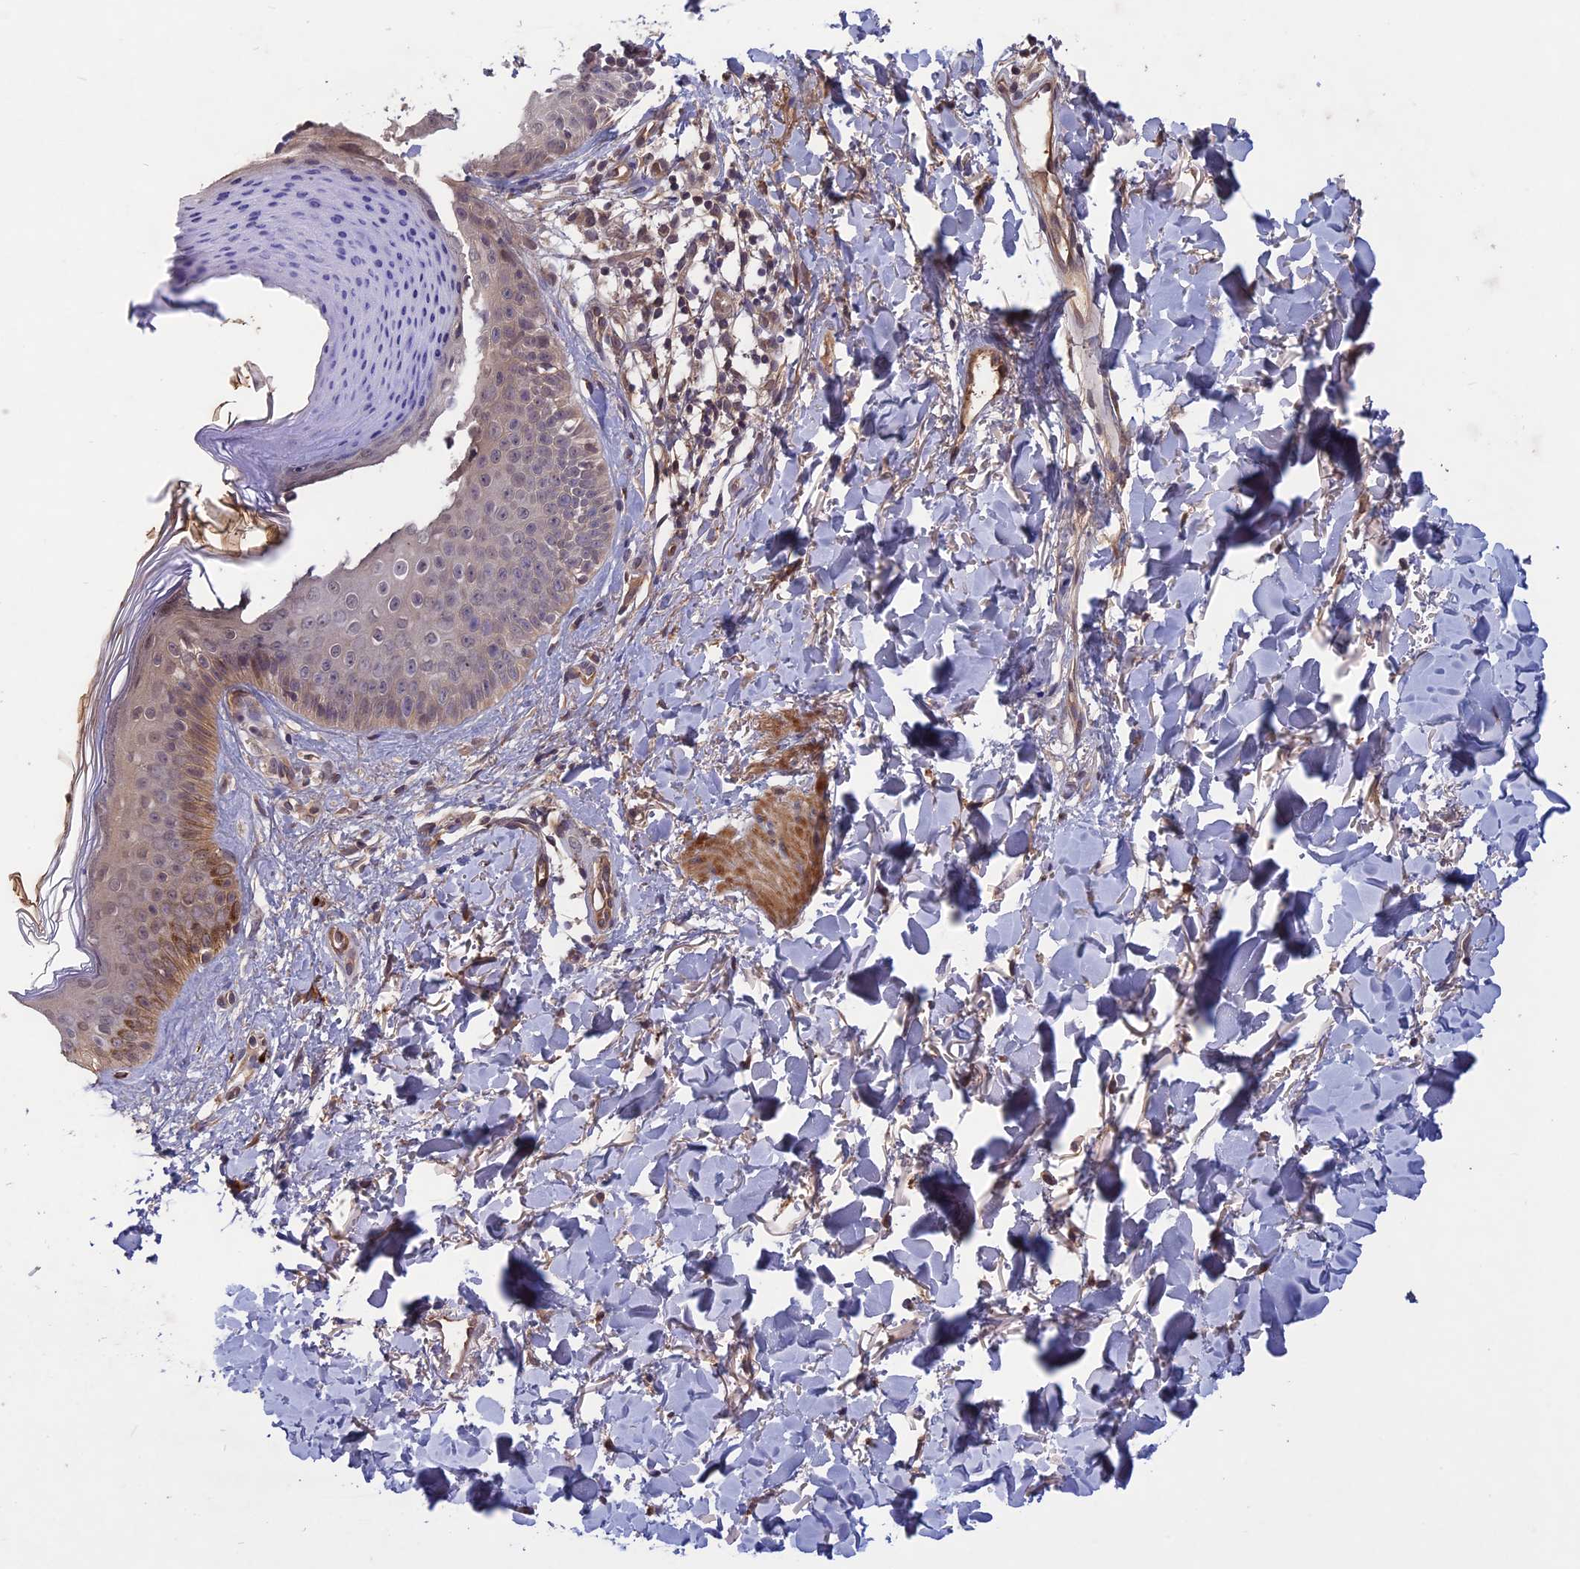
{"staining": {"intensity": "moderate", "quantity": ">75%", "location": "cytoplasmic/membranous"}, "tissue": "skin", "cell_type": "Fibroblasts", "image_type": "normal", "snomed": [{"axis": "morphology", "description": "Normal tissue, NOS"}, {"axis": "topography", "description": "Skin"}], "caption": "Immunohistochemical staining of unremarkable human skin exhibits moderate cytoplasmic/membranous protein staining in approximately >75% of fibroblasts. Using DAB (brown) and hematoxylin (blue) stains, captured at high magnification using brightfield microscopy.", "gene": "ADO", "patient": {"sex": "female", "age": 58}}